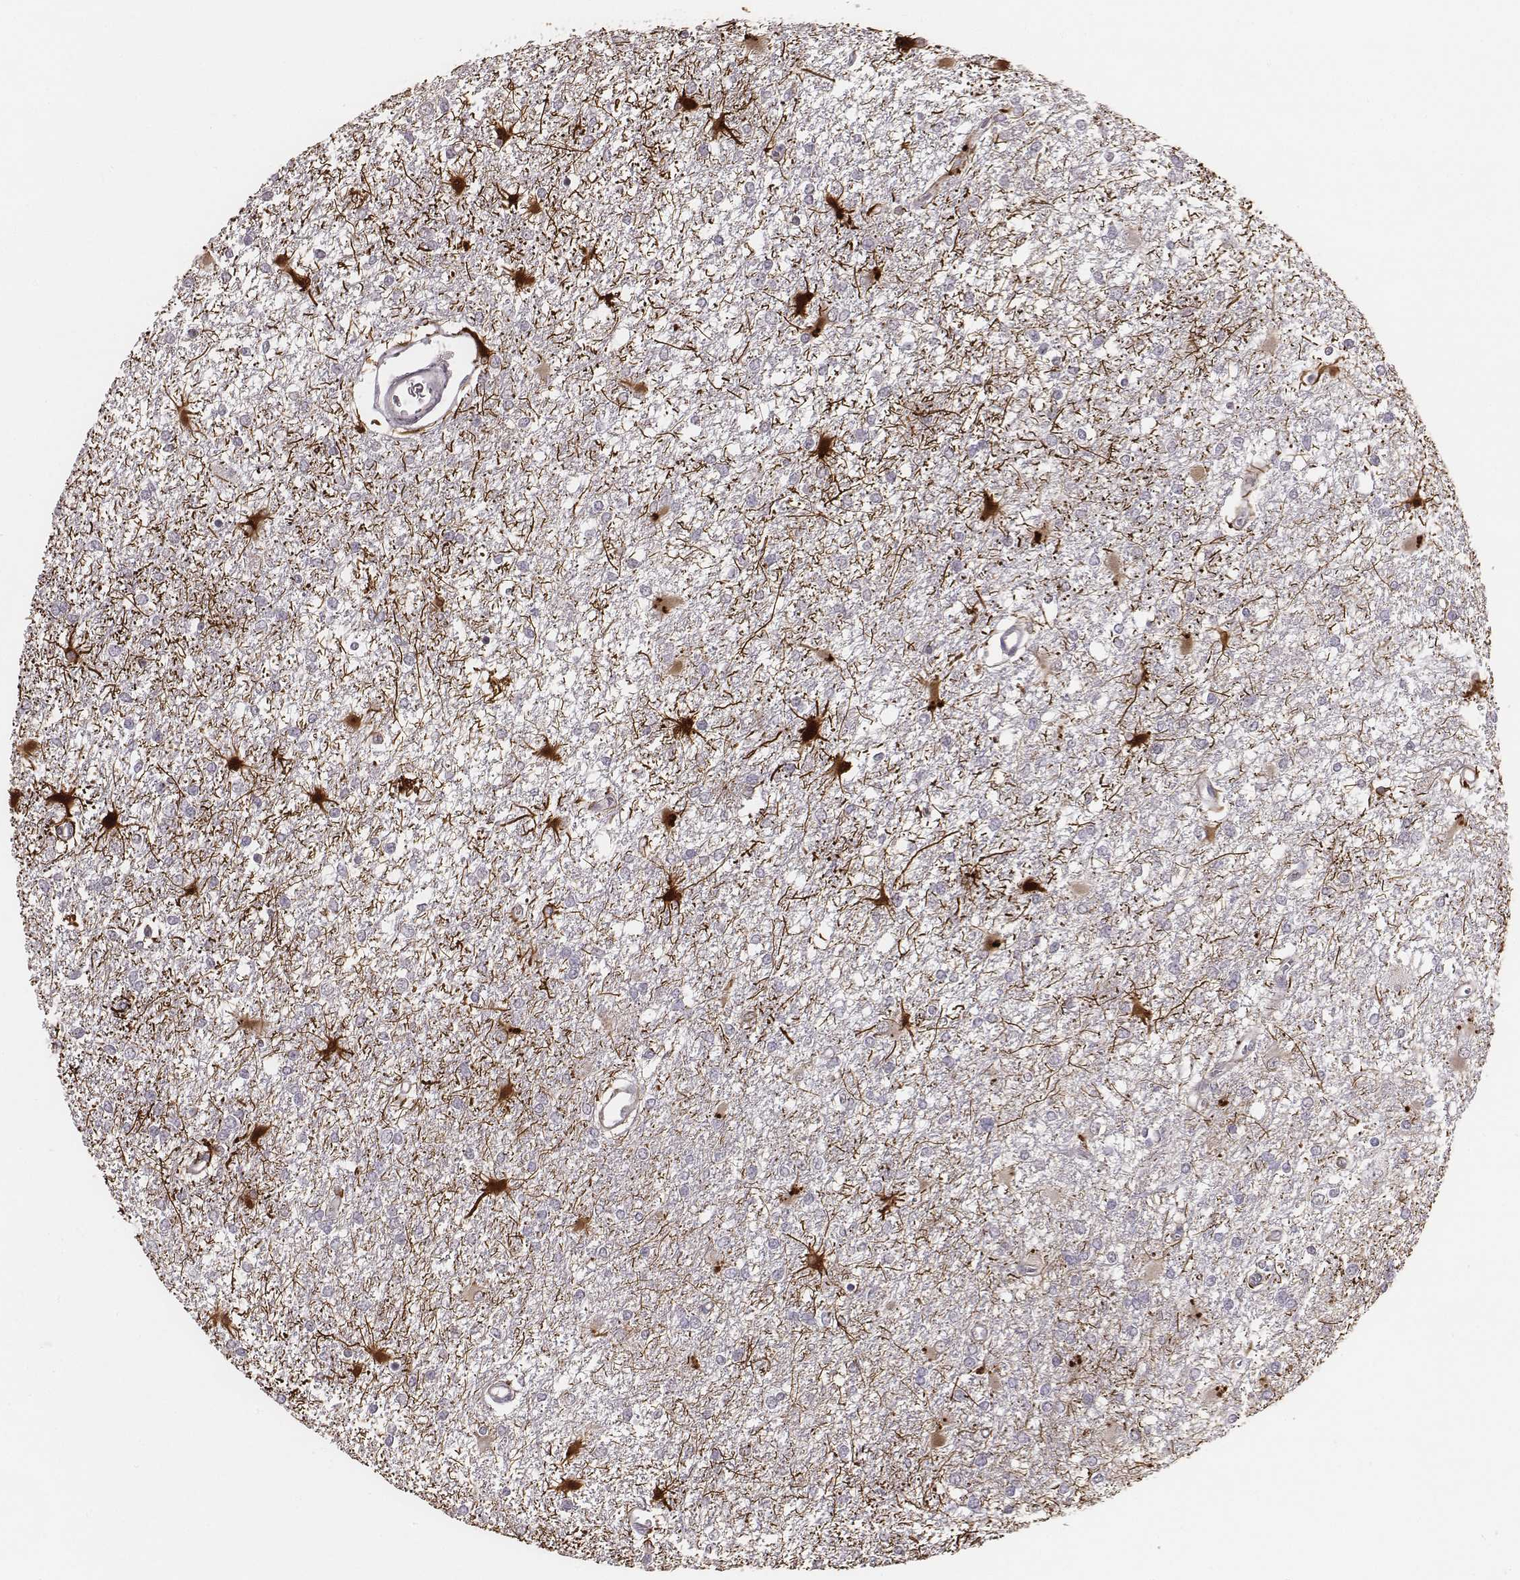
{"staining": {"intensity": "negative", "quantity": "none", "location": "none"}, "tissue": "glioma", "cell_type": "Tumor cells", "image_type": "cancer", "snomed": [{"axis": "morphology", "description": "Glioma, malignant, High grade"}, {"axis": "topography", "description": "Cerebral cortex"}], "caption": "Immunohistochemical staining of glioma exhibits no significant positivity in tumor cells.", "gene": "SLC7A4", "patient": {"sex": "male", "age": 79}}